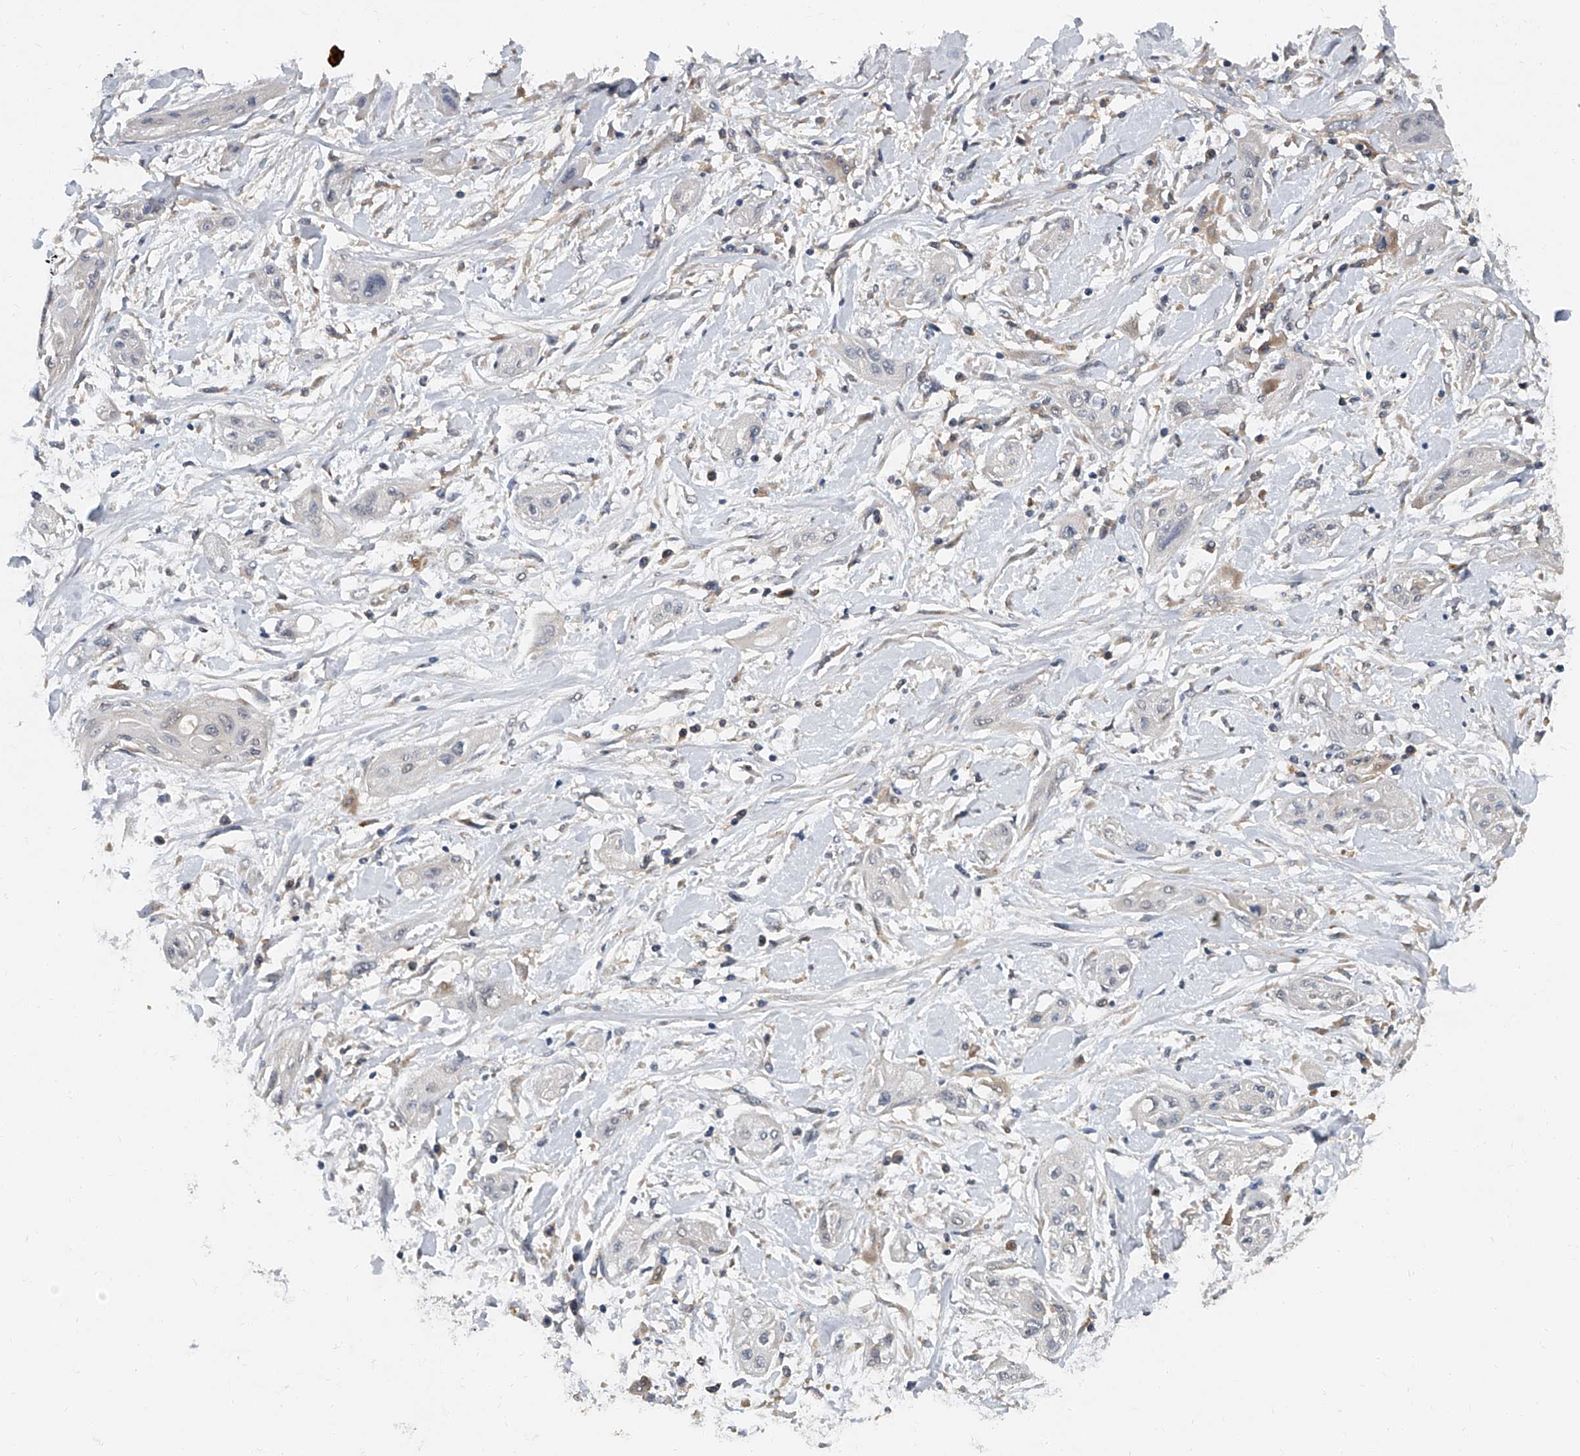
{"staining": {"intensity": "negative", "quantity": "none", "location": "none"}, "tissue": "lung cancer", "cell_type": "Tumor cells", "image_type": "cancer", "snomed": [{"axis": "morphology", "description": "Squamous cell carcinoma, NOS"}, {"axis": "topography", "description": "Lung"}], "caption": "Squamous cell carcinoma (lung) stained for a protein using IHC demonstrates no staining tumor cells.", "gene": "JAG2", "patient": {"sex": "female", "age": 47}}